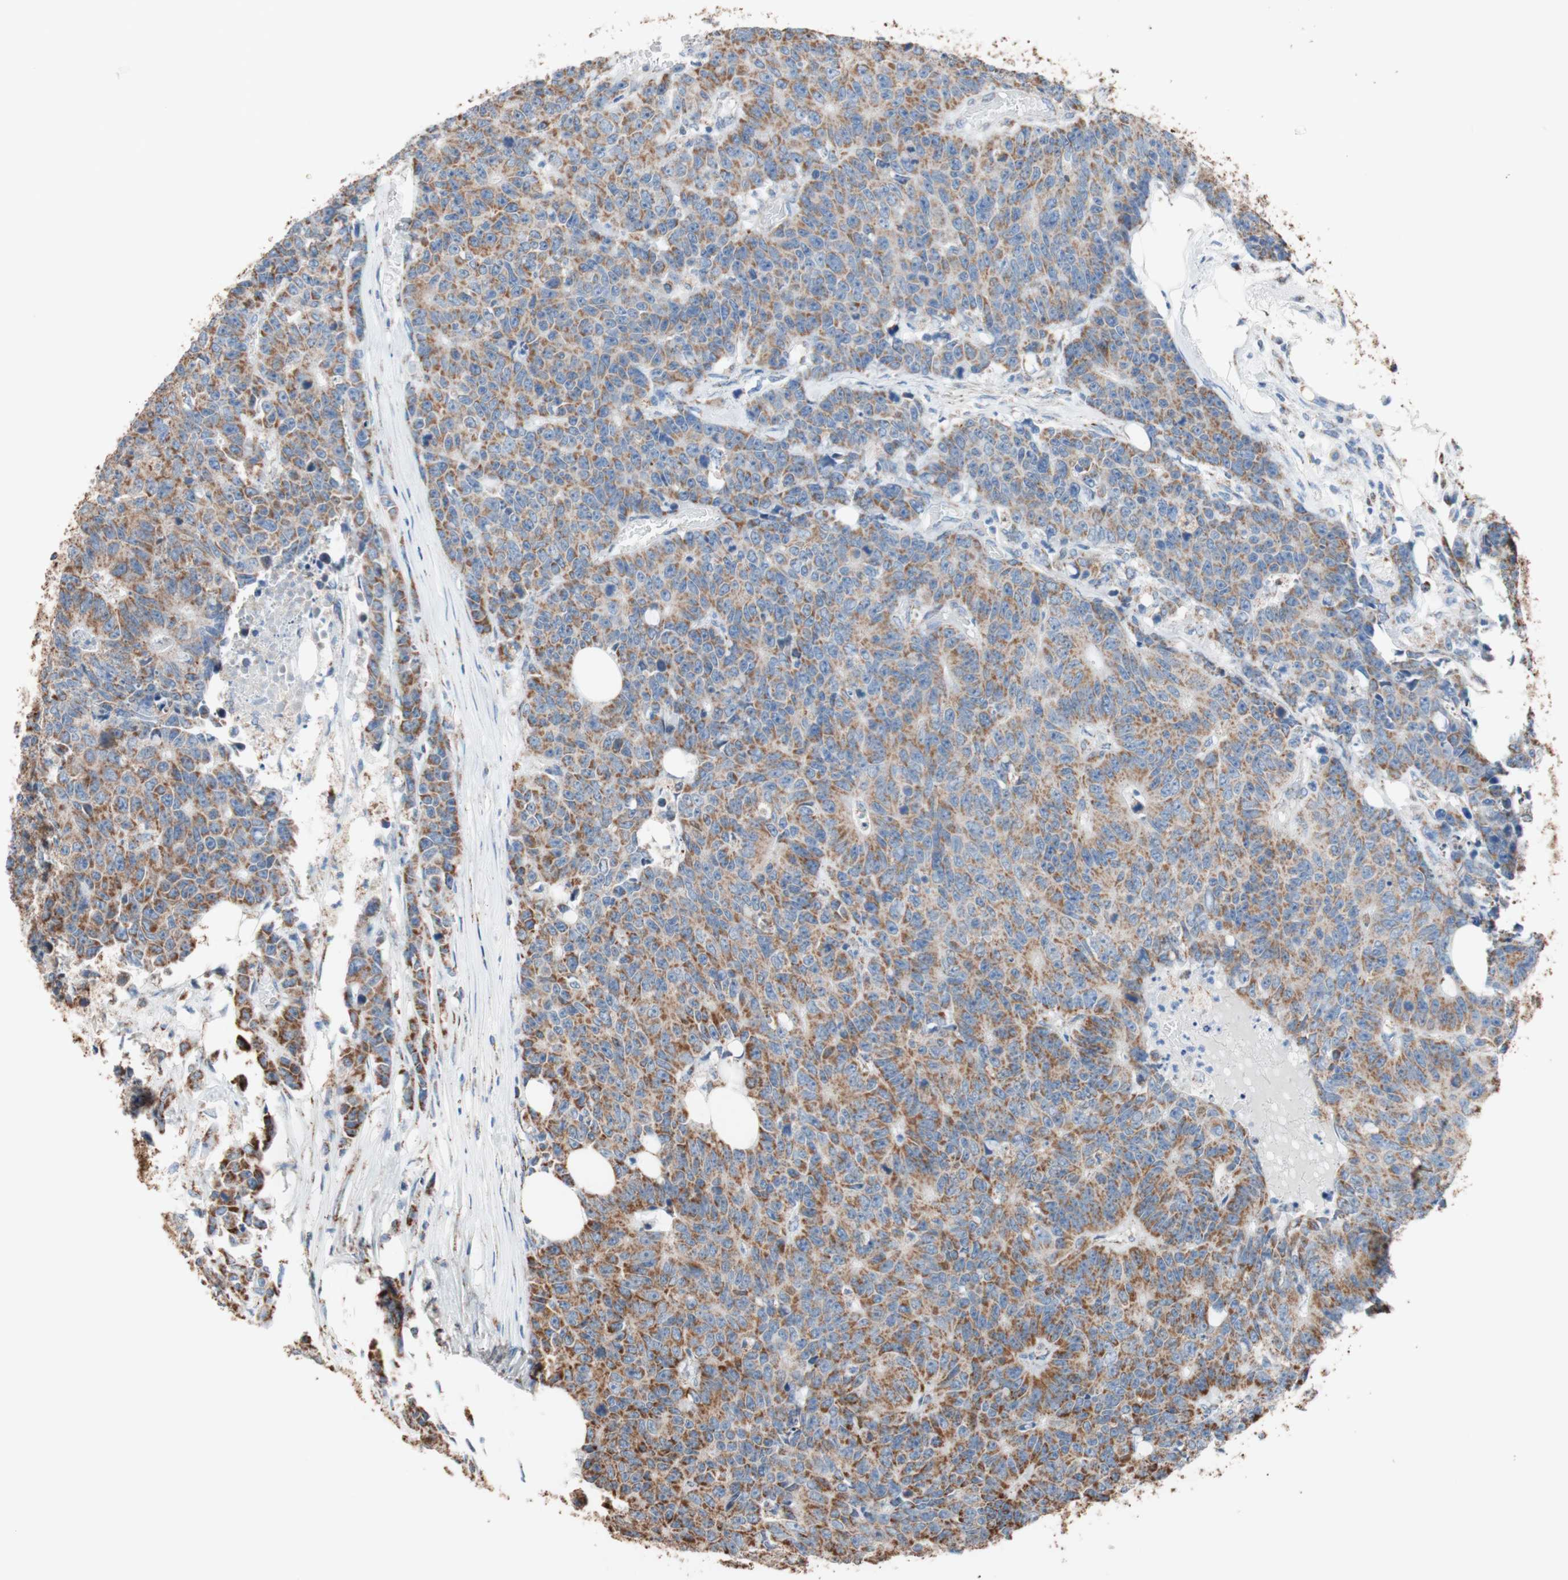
{"staining": {"intensity": "moderate", "quantity": ">75%", "location": "cytoplasmic/membranous"}, "tissue": "colorectal cancer", "cell_type": "Tumor cells", "image_type": "cancer", "snomed": [{"axis": "morphology", "description": "Adenocarcinoma, NOS"}, {"axis": "topography", "description": "Colon"}], "caption": "Colorectal adenocarcinoma tissue shows moderate cytoplasmic/membranous expression in approximately >75% of tumor cells, visualized by immunohistochemistry.", "gene": "PCSK4", "patient": {"sex": "female", "age": 86}}